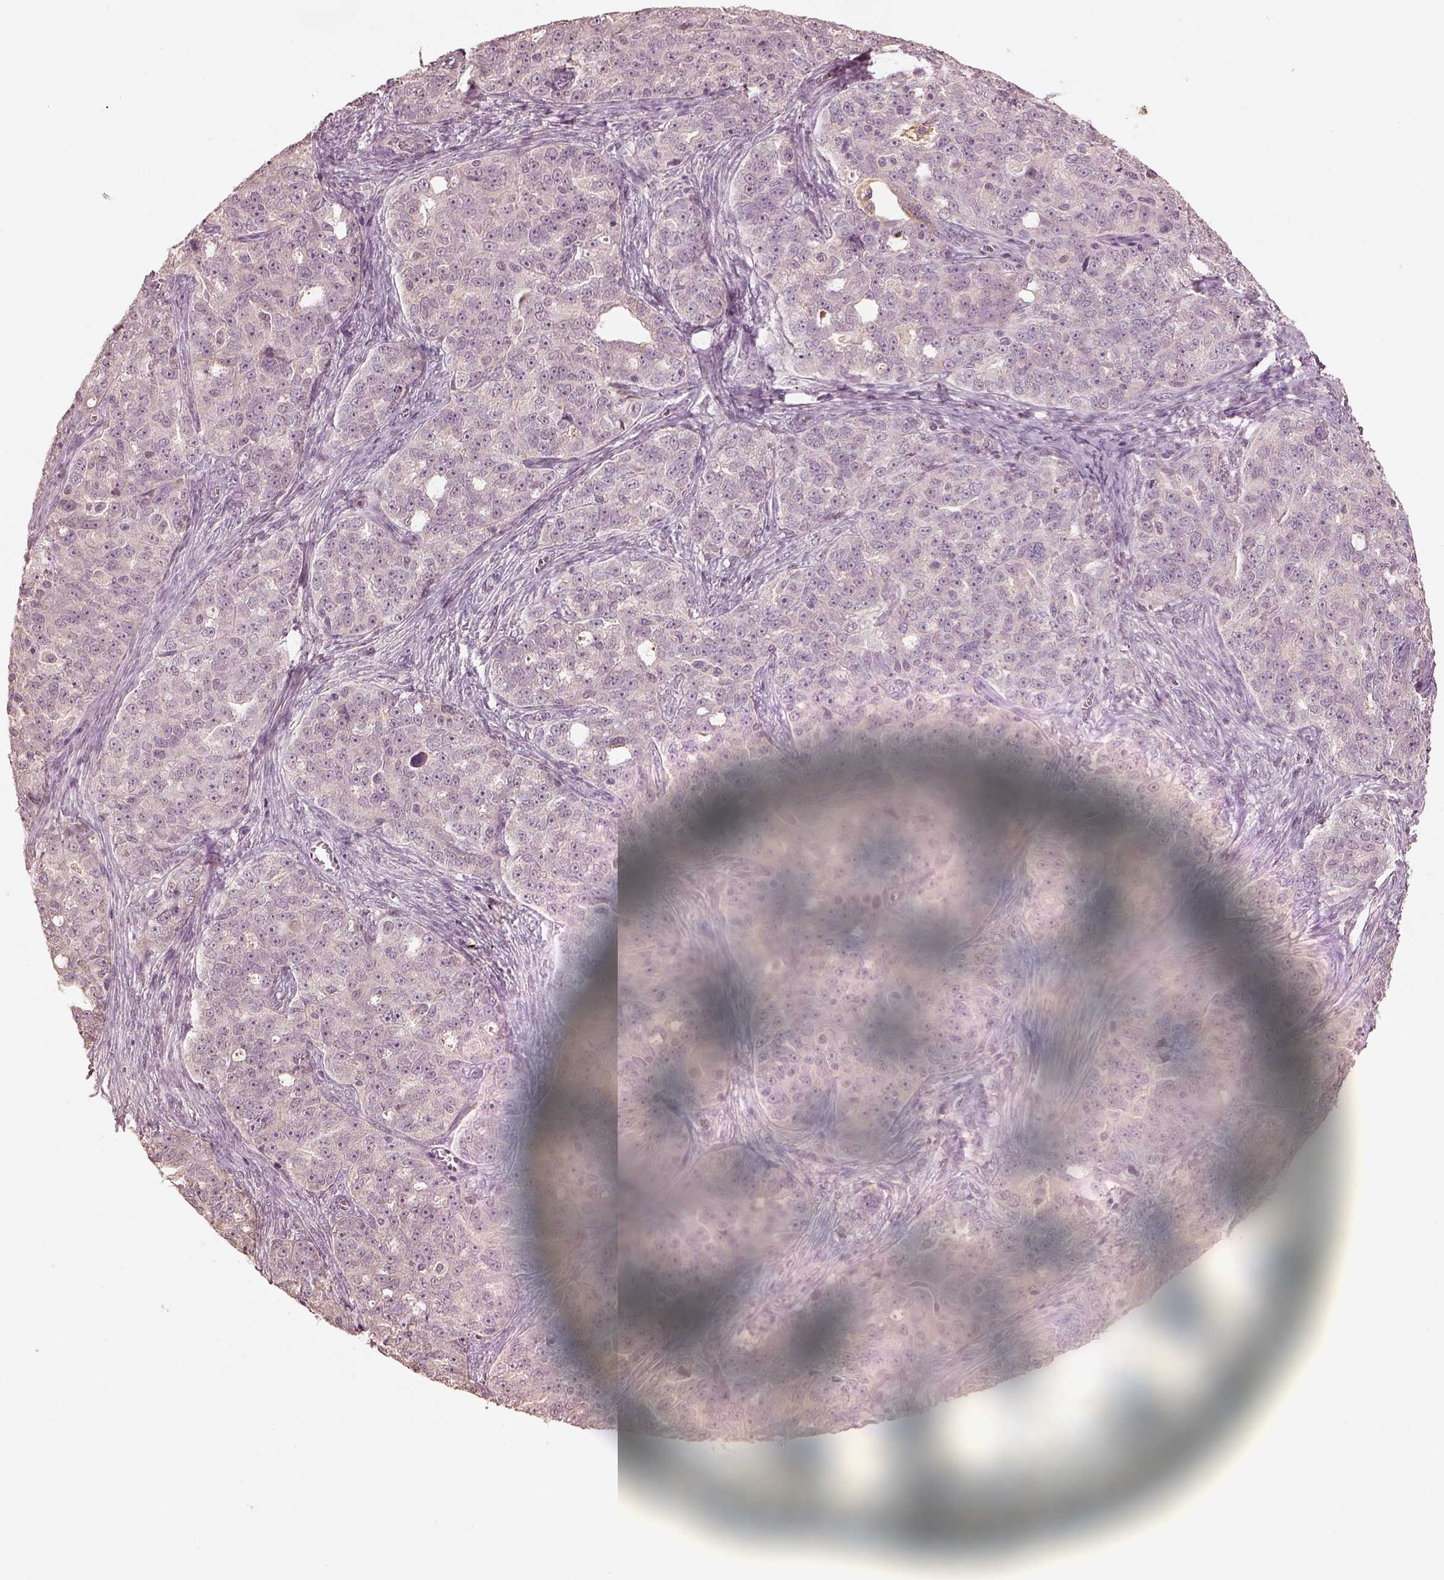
{"staining": {"intensity": "negative", "quantity": "none", "location": "none"}, "tissue": "ovarian cancer", "cell_type": "Tumor cells", "image_type": "cancer", "snomed": [{"axis": "morphology", "description": "Cystadenocarcinoma, serous, NOS"}, {"axis": "topography", "description": "Ovary"}], "caption": "High power microscopy photomicrograph of an immunohistochemistry (IHC) histopathology image of ovarian cancer, revealing no significant expression in tumor cells.", "gene": "CALR3", "patient": {"sex": "female", "age": 51}}